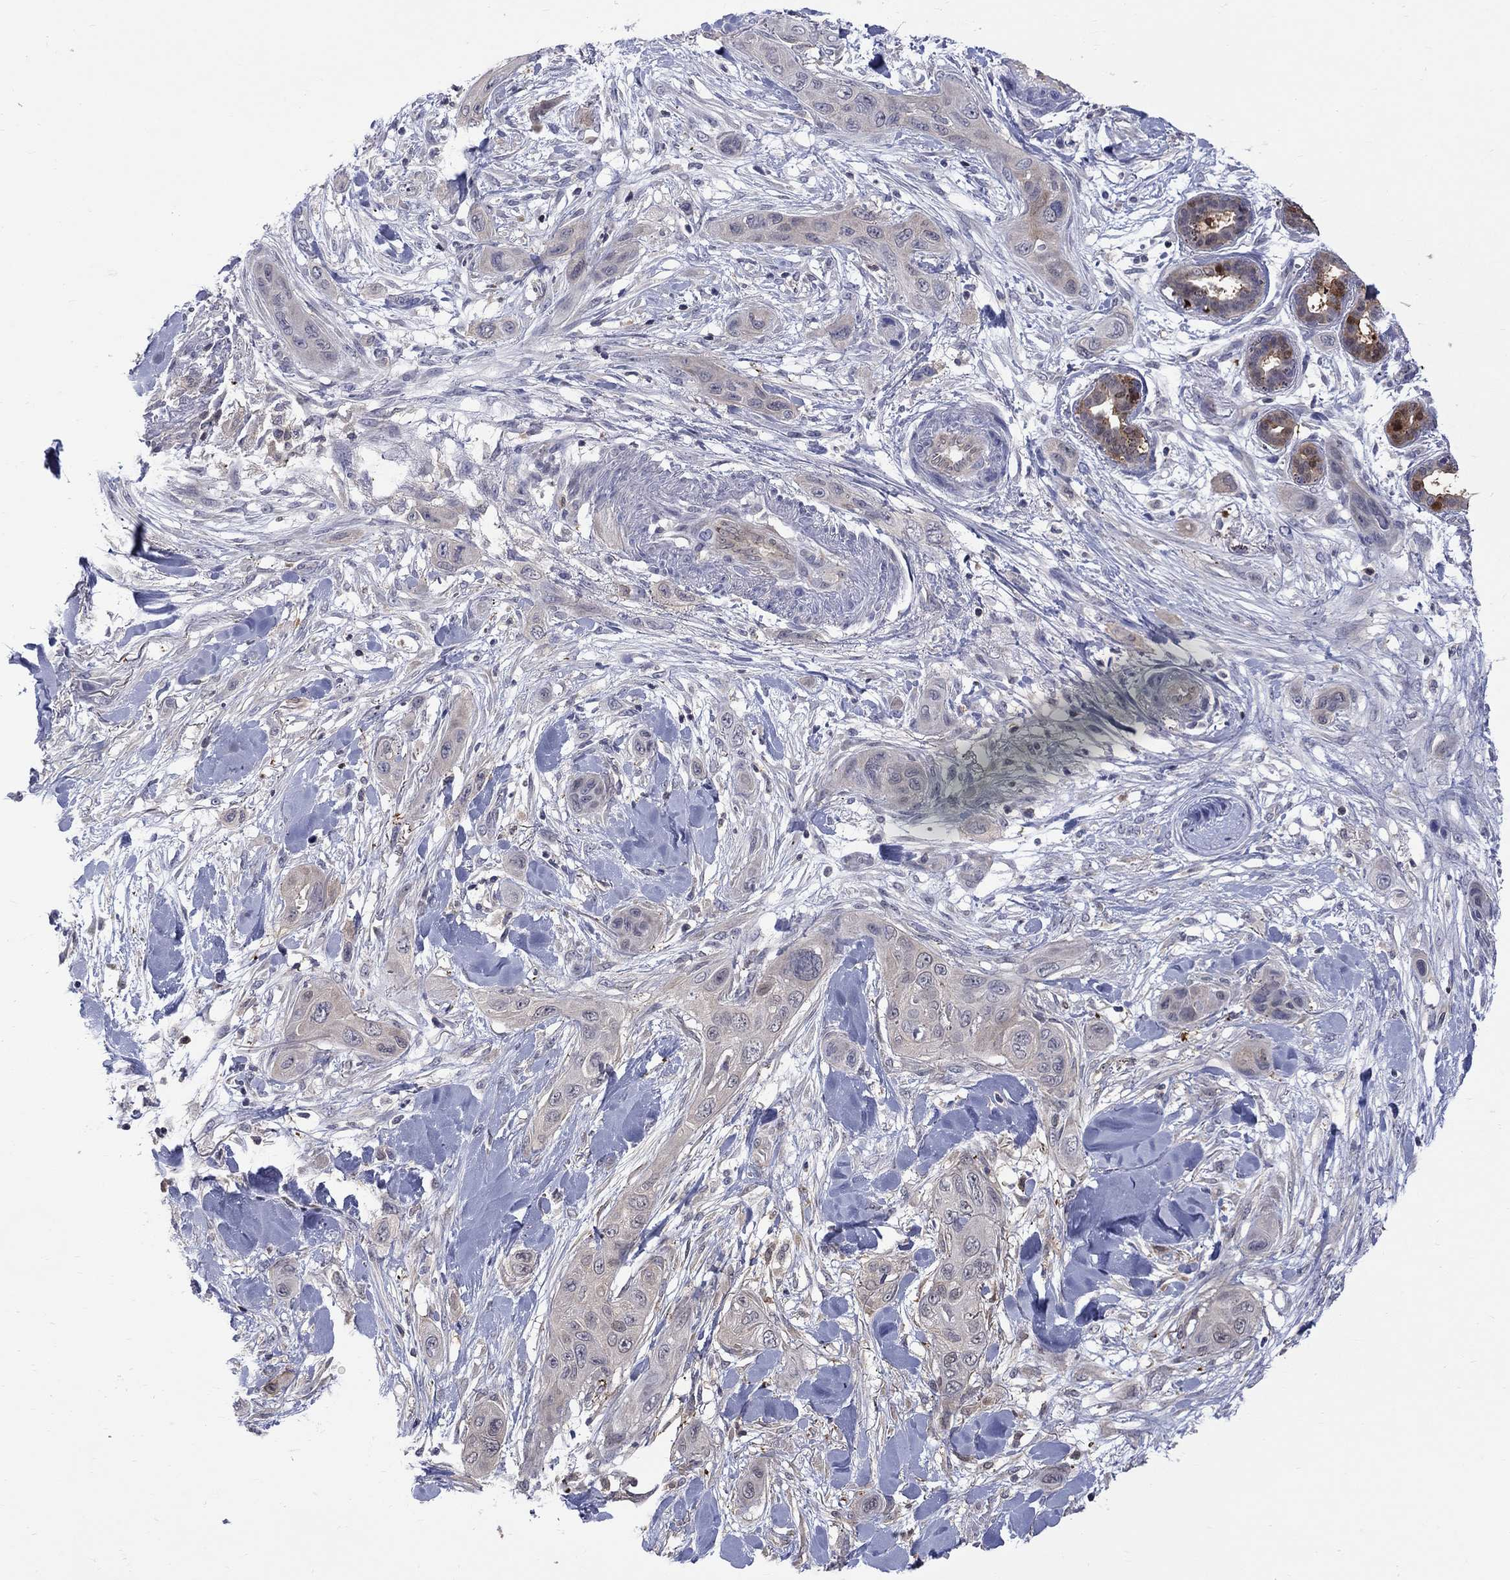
{"staining": {"intensity": "negative", "quantity": "none", "location": "none"}, "tissue": "skin cancer", "cell_type": "Tumor cells", "image_type": "cancer", "snomed": [{"axis": "morphology", "description": "Squamous cell carcinoma, NOS"}, {"axis": "topography", "description": "Skin"}], "caption": "Micrograph shows no significant protein expression in tumor cells of skin cancer (squamous cell carcinoma). (Brightfield microscopy of DAB (3,3'-diaminobenzidine) immunohistochemistry (IHC) at high magnification).", "gene": "HKDC1", "patient": {"sex": "male", "age": 78}}